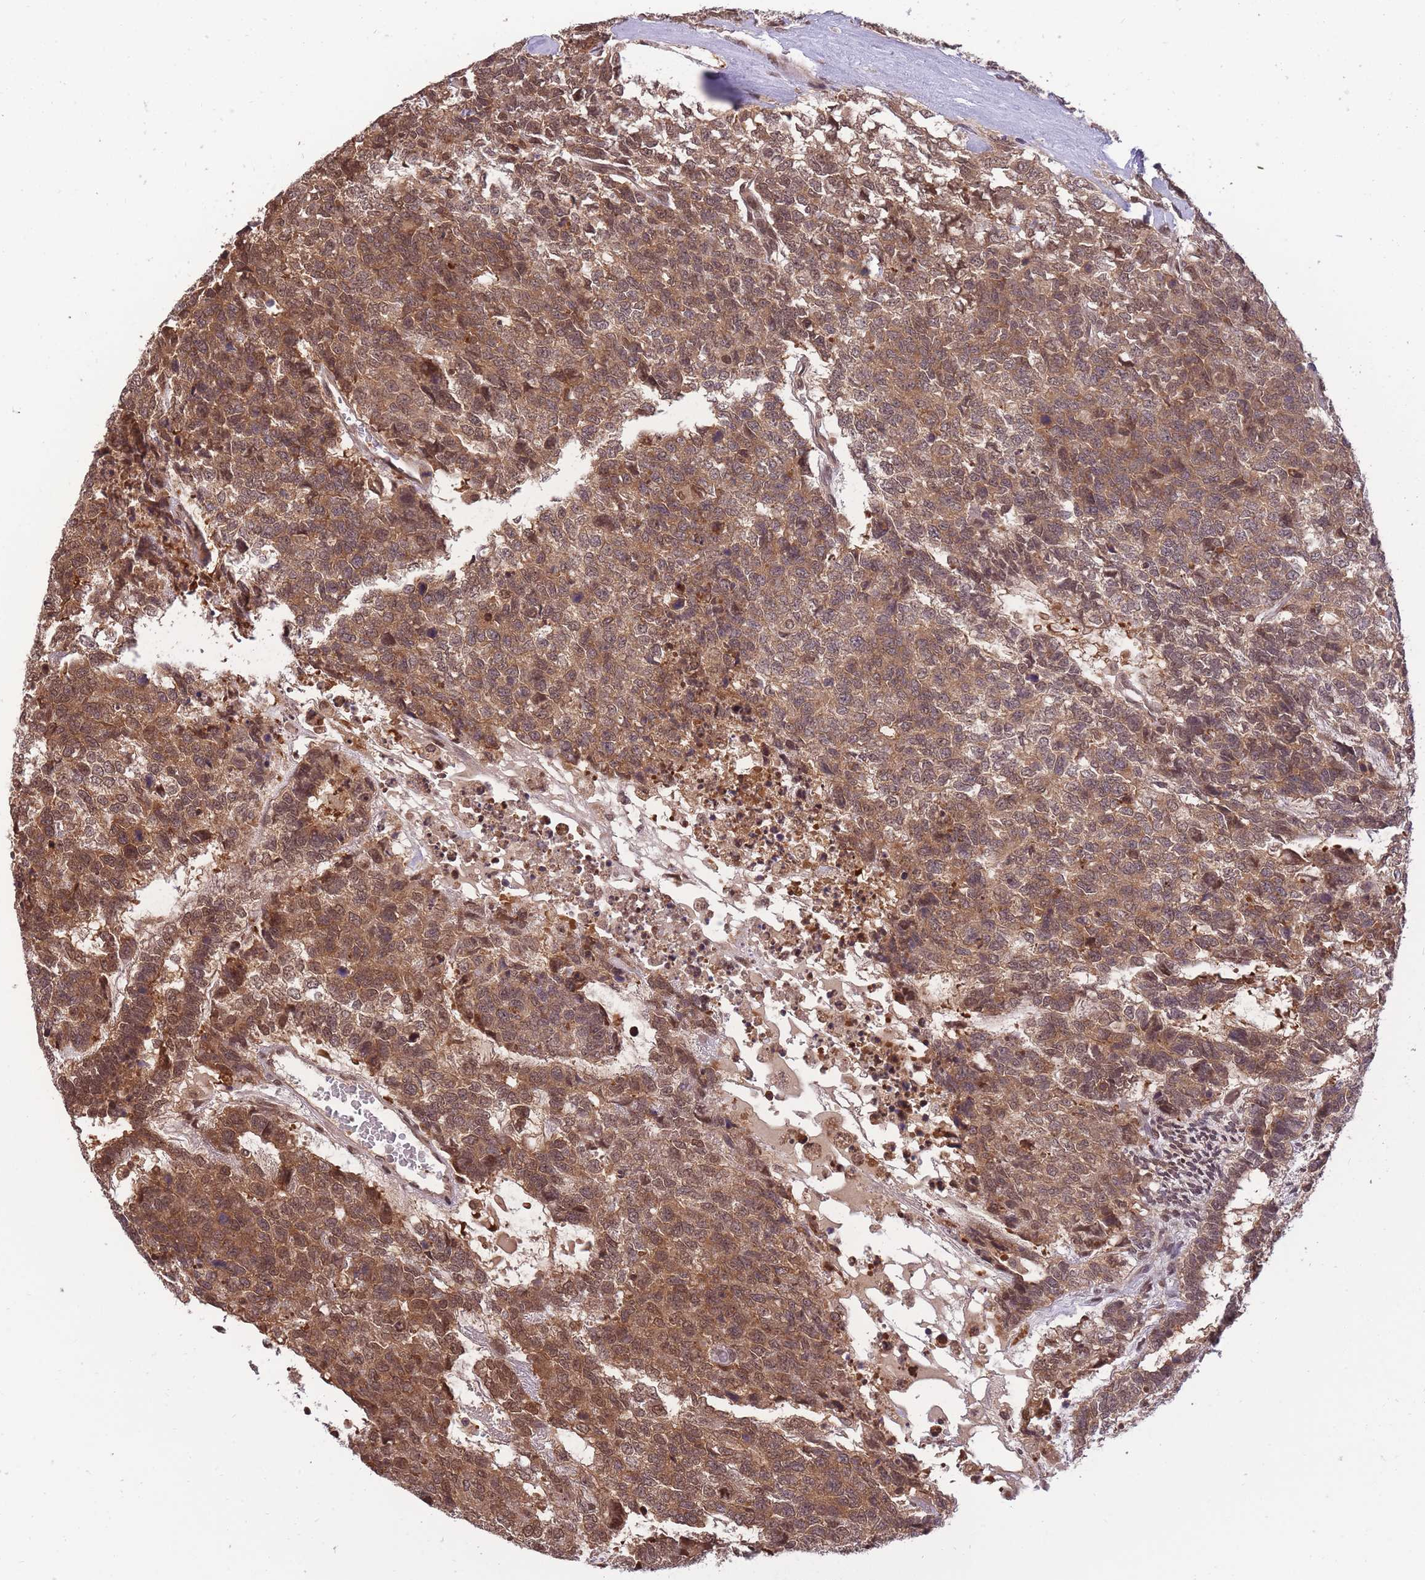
{"staining": {"intensity": "moderate", "quantity": ">75%", "location": "cytoplasmic/membranous"}, "tissue": "testis cancer", "cell_type": "Tumor cells", "image_type": "cancer", "snomed": [{"axis": "morphology", "description": "Carcinoma, Embryonal, NOS"}, {"axis": "topography", "description": "Testis"}], "caption": "About >75% of tumor cells in testis cancer (embryonal carcinoma) show moderate cytoplasmic/membranous protein positivity as visualized by brown immunohistochemical staining.", "gene": "CDIP1", "patient": {"sex": "male", "age": 23}}